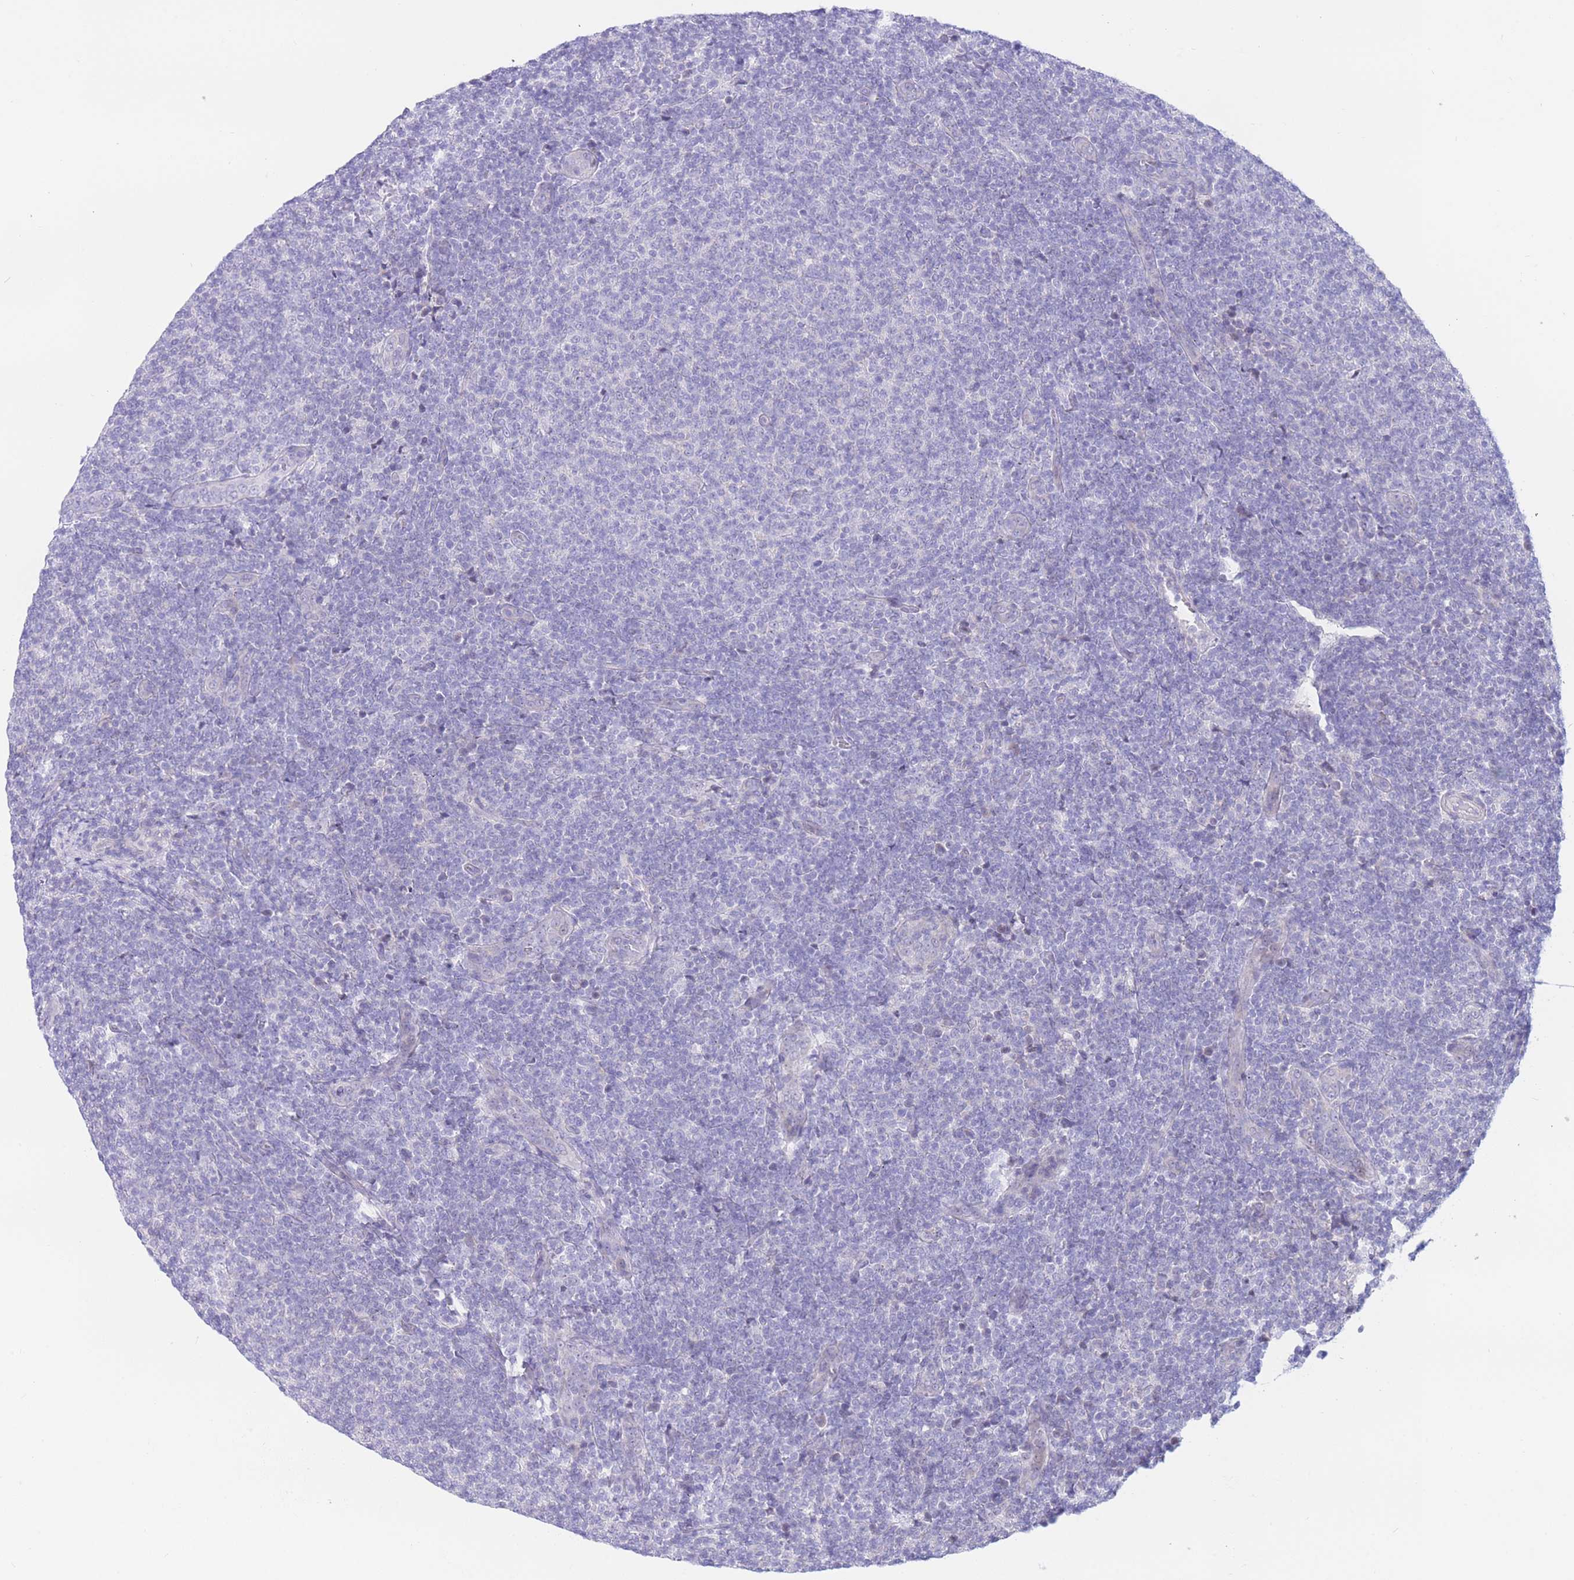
{"staining": {"intensity": "negative", "quantity": "none", "location": "none"}, "tissue": "lymphoma", "cell_type": "Tumor cells", "image_type": "cancer", "snomed": [{"axis": "morphology", "description": "Malignant lymphoma, non-Hodgkin's type, Low grade"}, {"axis": "topography", "description": "Lymph node"}], "caption": "An image of human lymphoma is negative for staining in tumor cells. (Brightfield microscopy of DAB (3,3'-diaminobenzidine) immunohistochemistry at high magnification).", "gene": "RPL39L", "patient": {"sex": "male", "age": 66}}